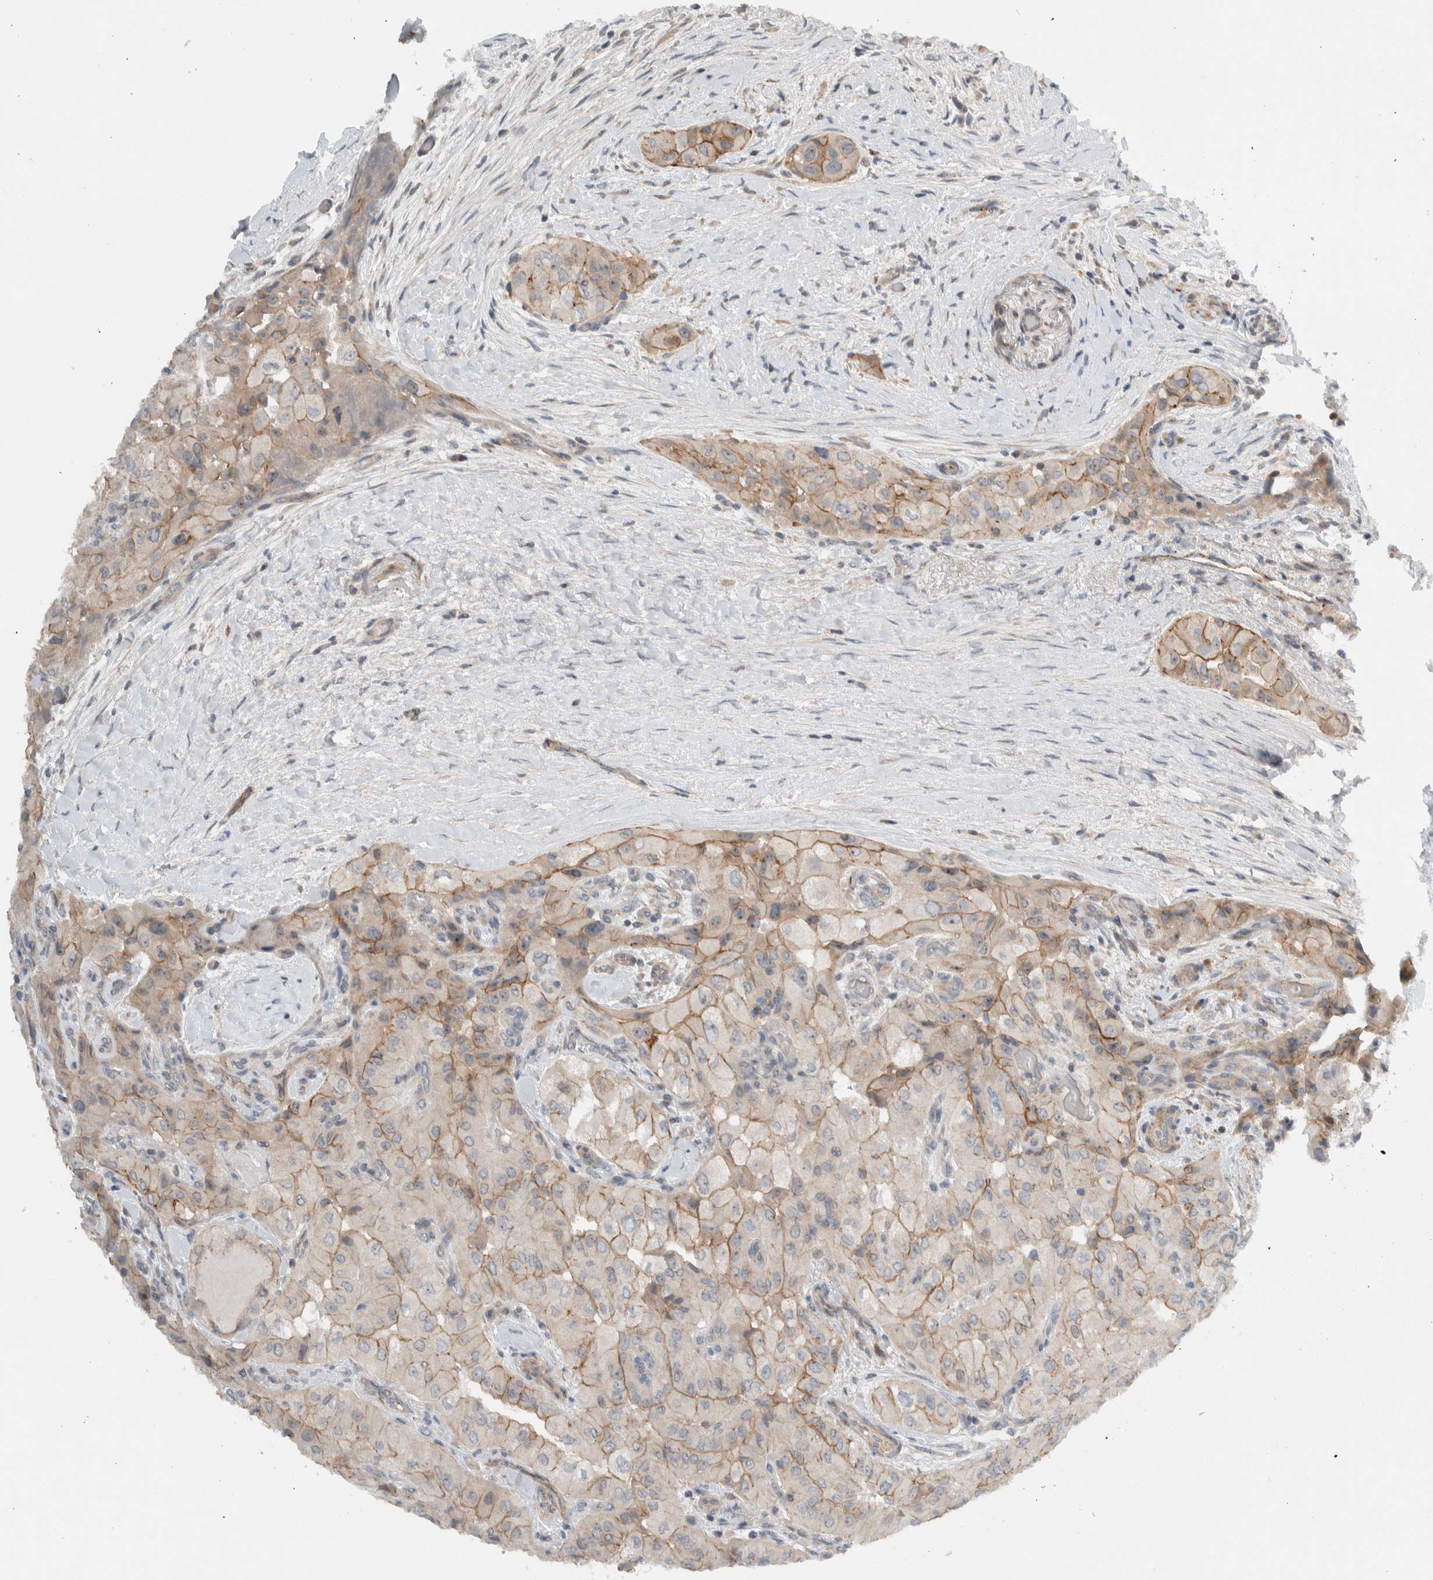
{"staining": {"intensity": "weak", "quantity": ">75%", "location": "cytoplasmic/membranous"}, "tissue": "thyroid cancer", "cell_type": "Tumor cells", "image_type": "cancer", "snomed": [{"axis": "morphology", "description": "Papillary adenocarcinoma, NOS"}, {"axis": "topography", "description": "Thyroid gland"}], "caption": "Weak cytoplasmic/membranous positivity is identified in about >75% of tumor cells in papillary adenocarcinoma (thyroid).", "gene": "MPRIP", "patient": {"sex": "female", "age": 59}}